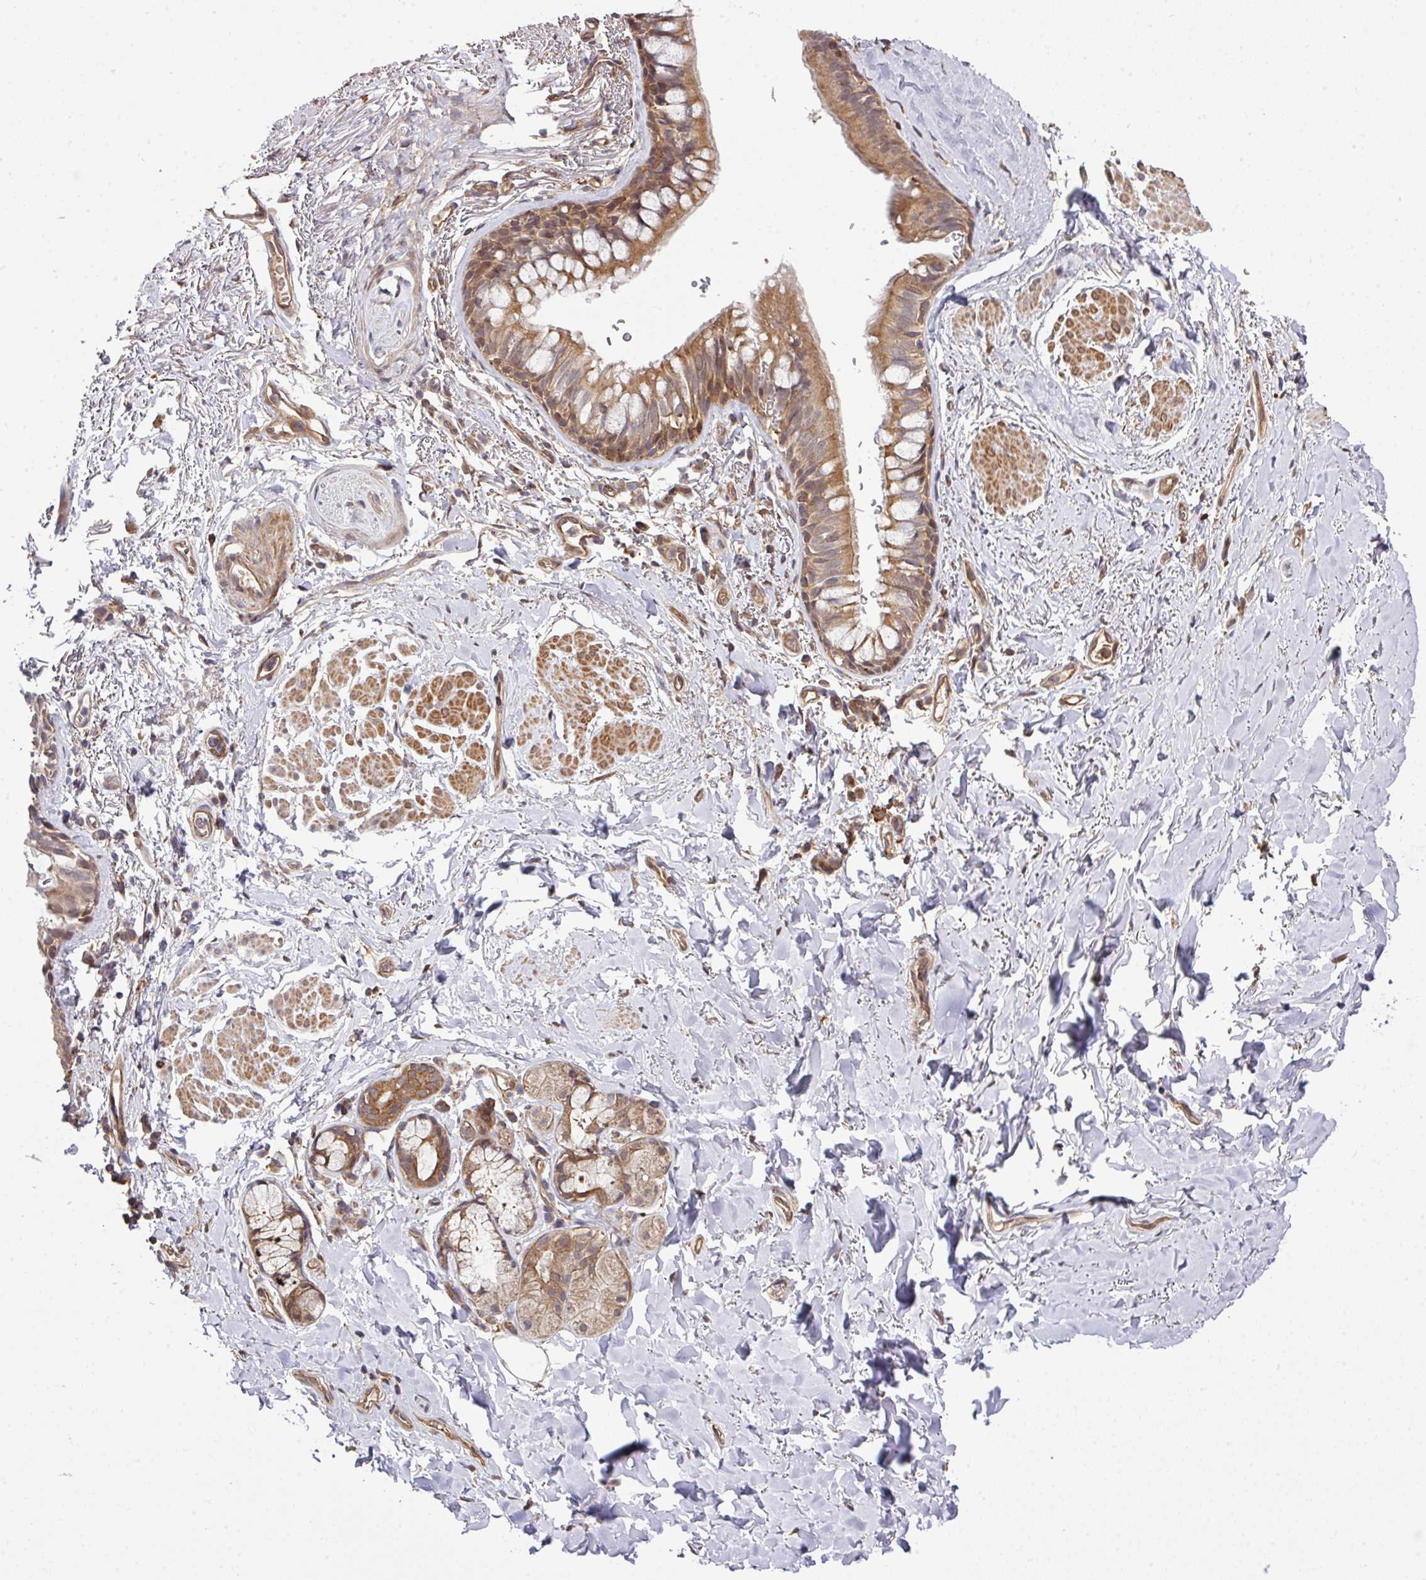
{"staining": {"intensity": "moderate", "quantity": ">75%", "location": "cytoplasmic/membranous"}, "tissue": "bronchus", "cell_type": "Respiratory epithelial cells", "image_type": "normal", "snomed": [{"axis": "morphology", "description": "Normal tissue, NOS"}, {"axis": "topography", "description": "Bronchus"}], "caption": "Benign bronchus demonstrates moderate cytoplasmic/membranous staining in about >75% of respiratory epithelial cells, visualized by immunohistochemistry.", "gene": "ARPIN", "patient": {"sex": "male", "age": 67}}